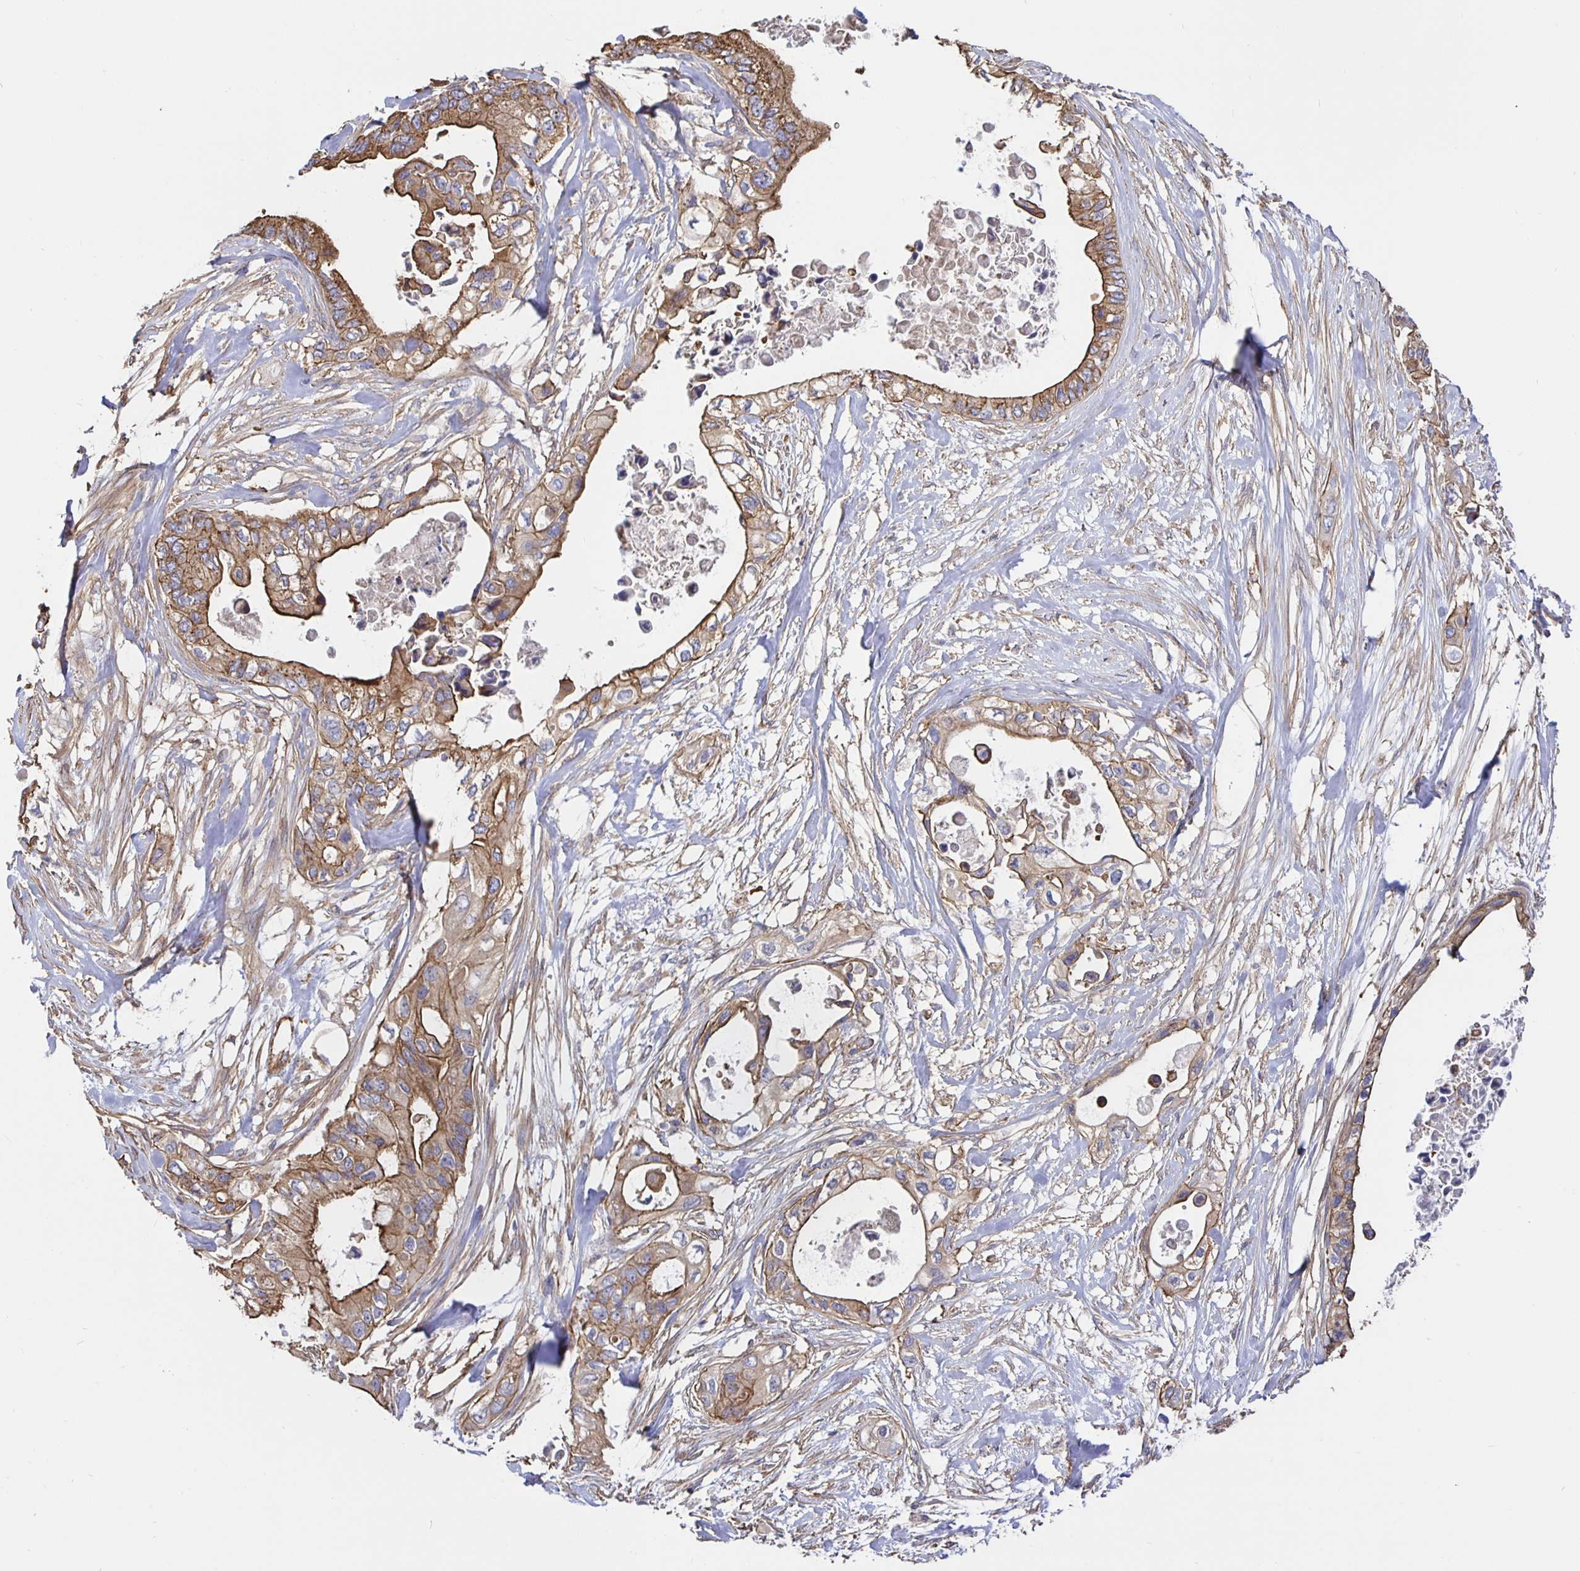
{"staining": {"intensity": "moderate", "quantity": ">75%", "location": "cytoplasmic/membranous"}, "tissue": "pancreatic cancer", "cell_type": "Tumor cells", "image_type": "cancer", "snomed": [{"axis": "morphology", "description": "Adenocarcinoma, NOS"}, {"axis": "topography", "description": "Pancreas"}], "caption": "Protein expression analysis of pancreatic cancer (adenocarcinoma) exhibits moderate cytoplasmic/membranous staining in approximately >75% of tumor cells.", "gene": "ARHGEF39", "patient": {"sex": "female", "age": 63}}